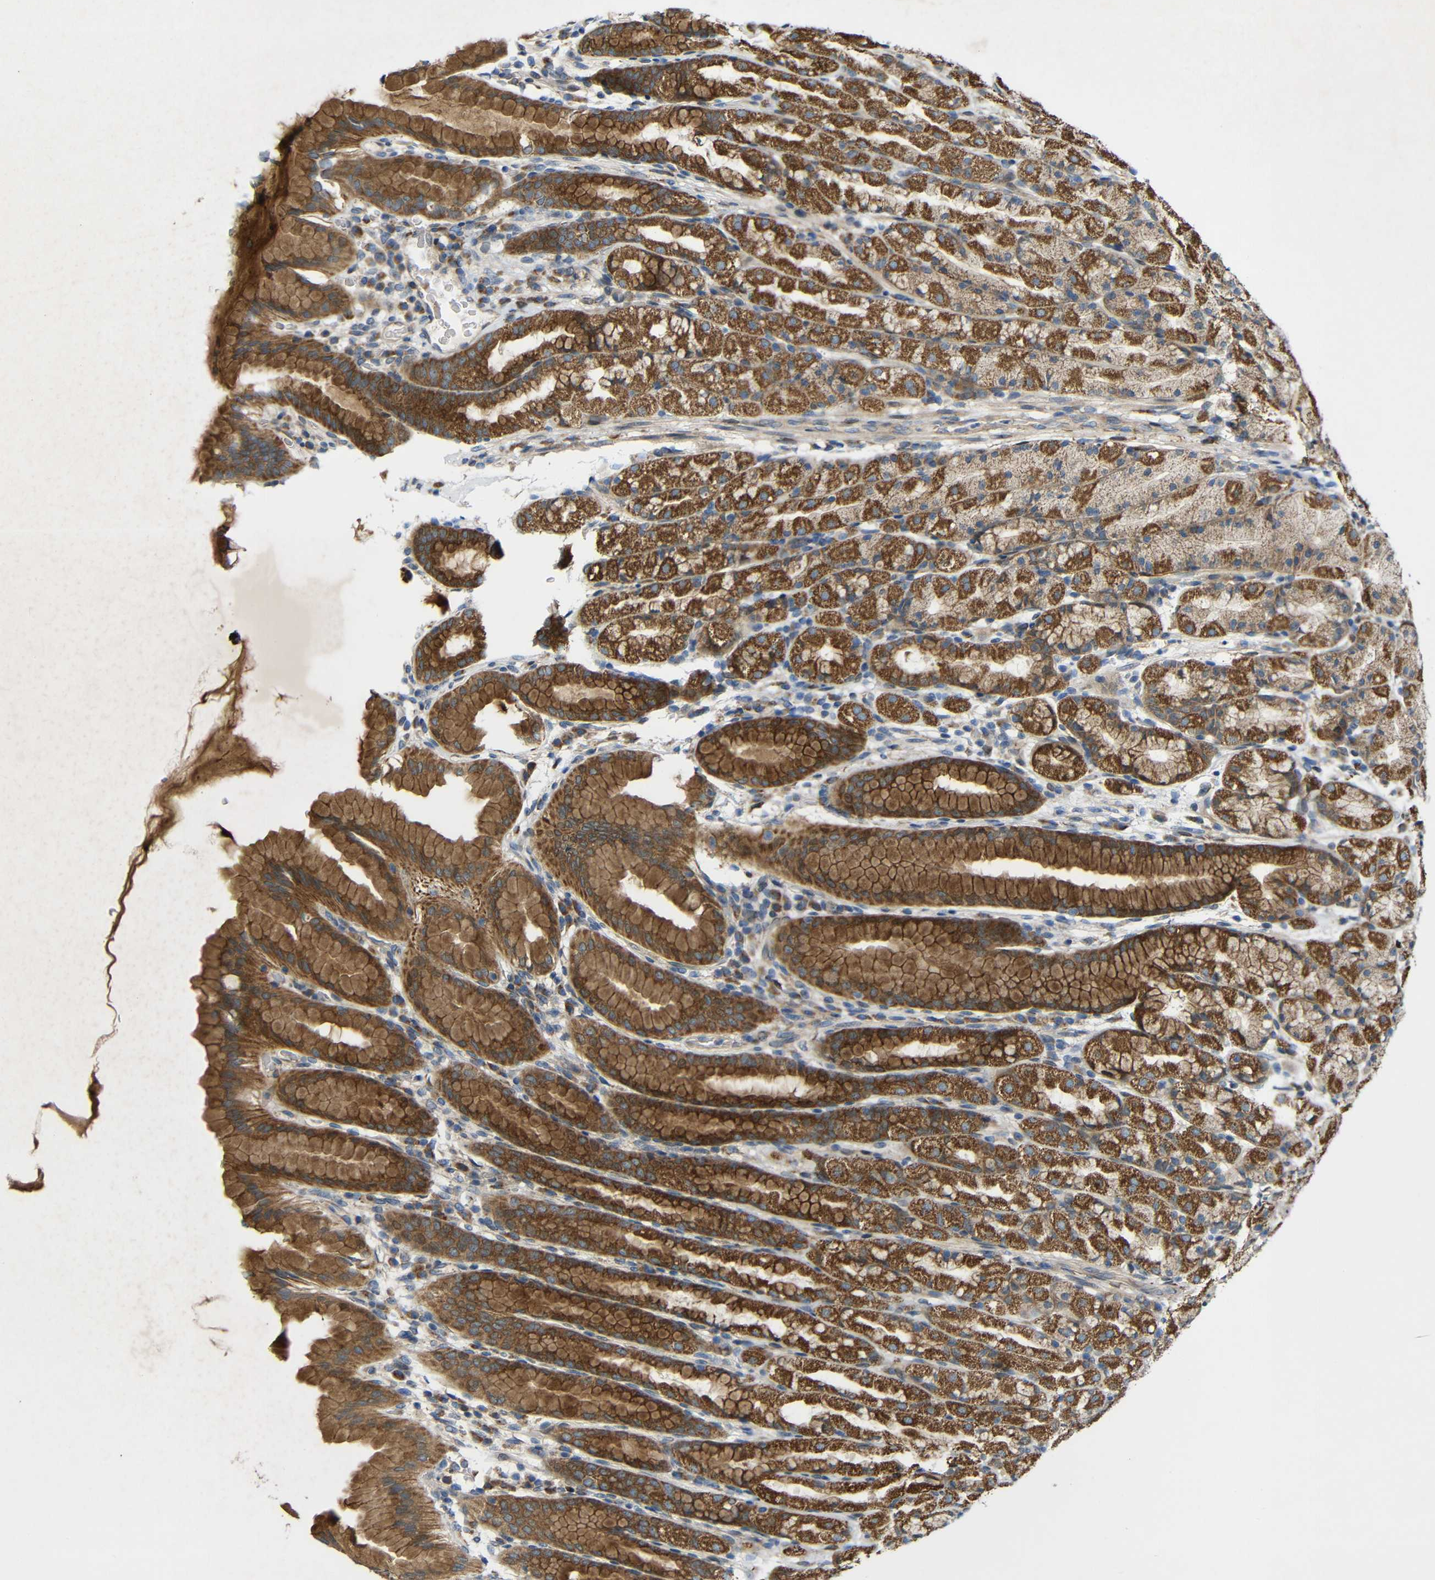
{"staining": {"intensity": "moderate", "quantity": ">75%", "location": "cytoplasmic/membranous"}, "tissue": "stomach", "cell_type": "Glandular cells", "image_type": "normal", "snomed": [{"axis": "morphology", "description": "Normal tissue, NOS"}, {"axis": "topography", "description": "Stomach, upper"}], "caption": "A high-resolution photomicrograph shows immunohistochemistry staining of normal stomach, which displays moderate cytoplasmic/membranous staining in approximately >75% of glandular cells.", "gene": "TMEM25", "patient": {"sex": "male", "age": 68}}